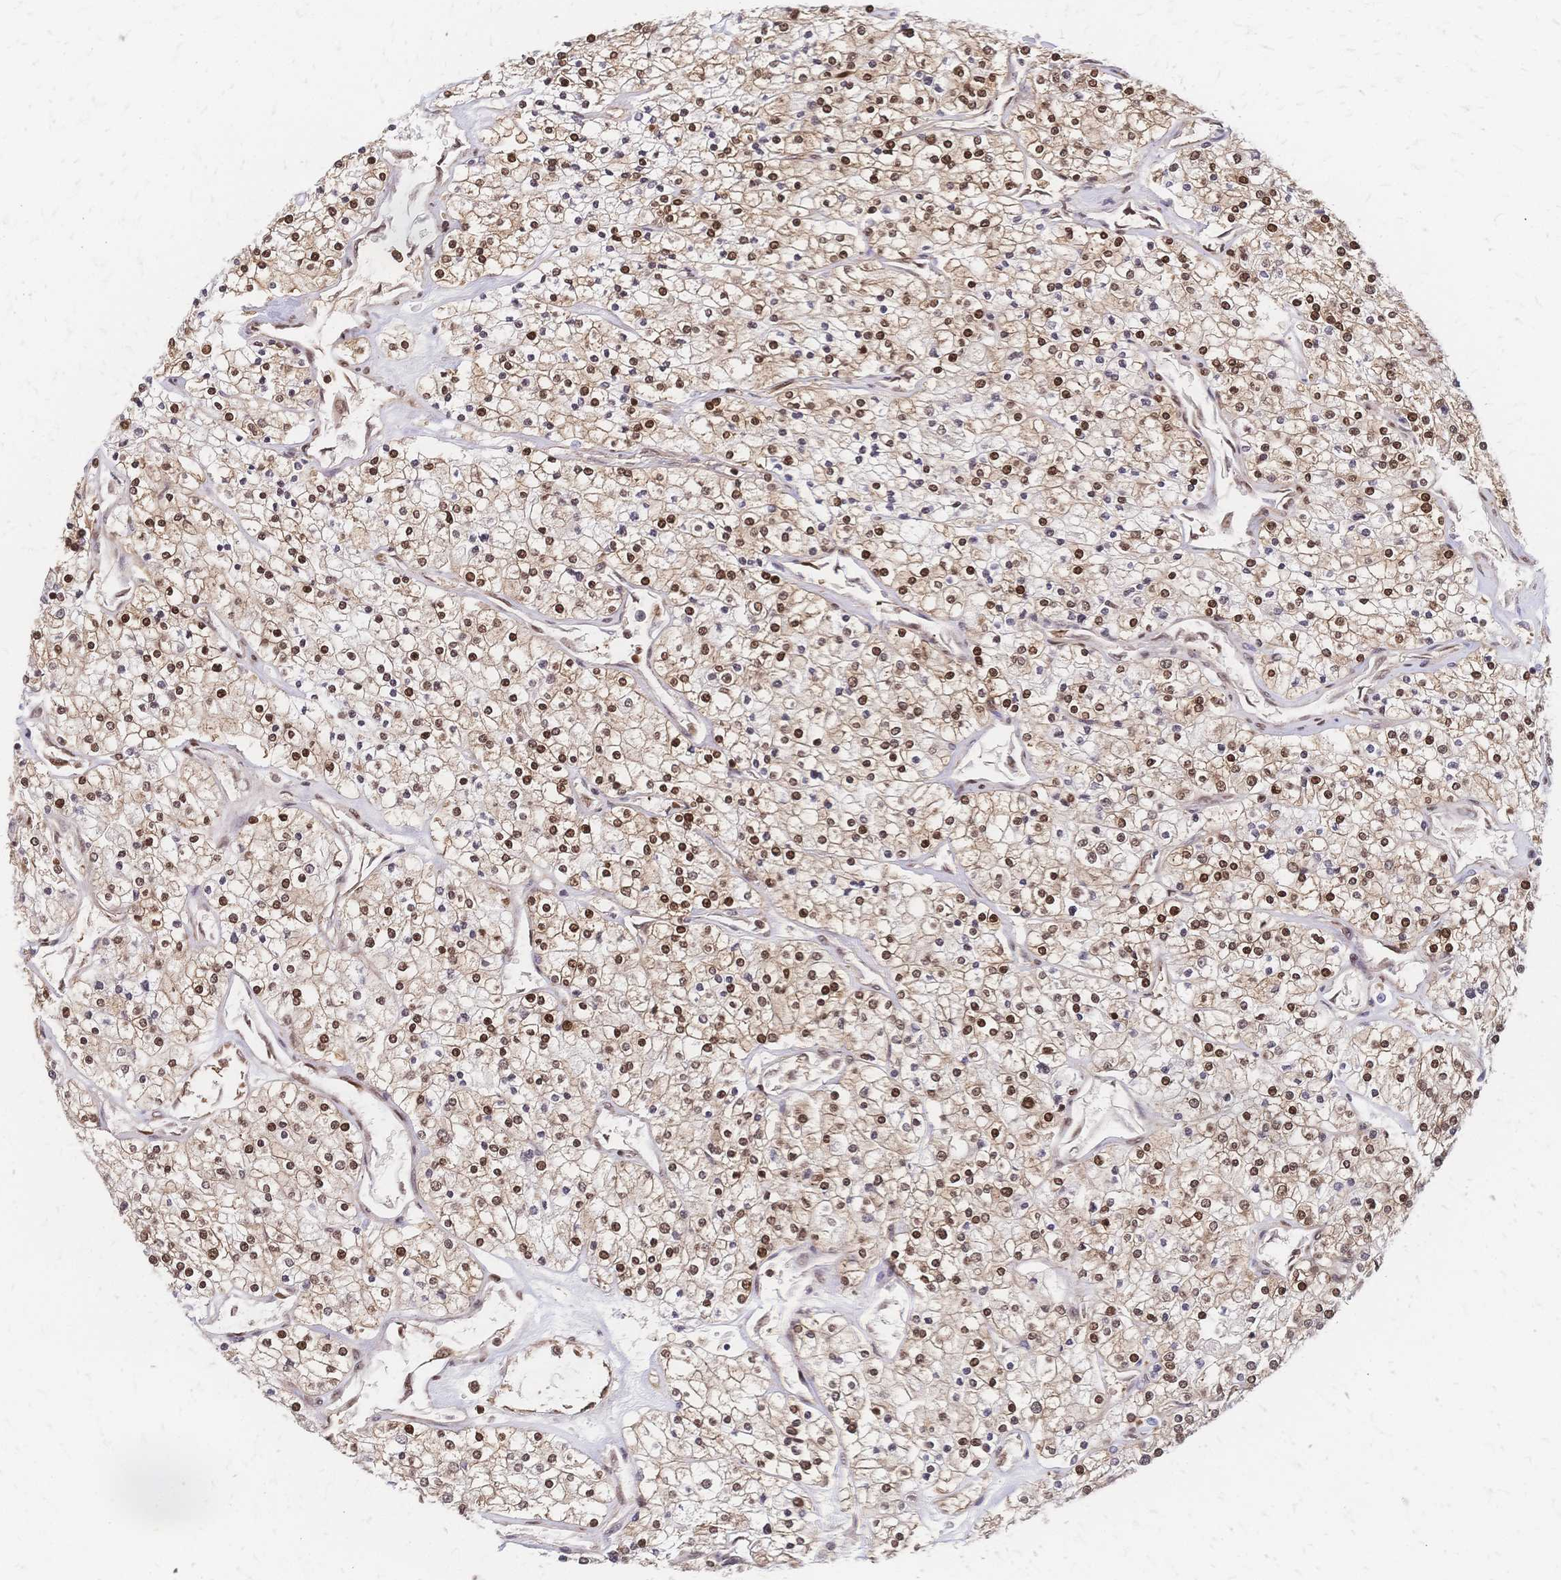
{"staining": {"intensity": "strong", "quantity": "25%-75%", "location": "nuclear"}, "tissue": "renal cancer", "cell_type": "Tumor cells", "image_type": "cancer", "snomed": [{"axis": "morphology", "description": "Adenocarcinoma, NOS"}, {"axis": "topography", "description": "Kidney"}], "caption": "Immunohistochemistry photomicrograph of neoplastic tissue: human renal cancer (adenocarcinoma) stained using immunohistochemistry displays high levels of strong protein expression localized specifically in the nuclear of tumor cells, appearing as a nuclear brown color.", "gene": "HDGF", "patient": {"sex": "male", "age": 80}}